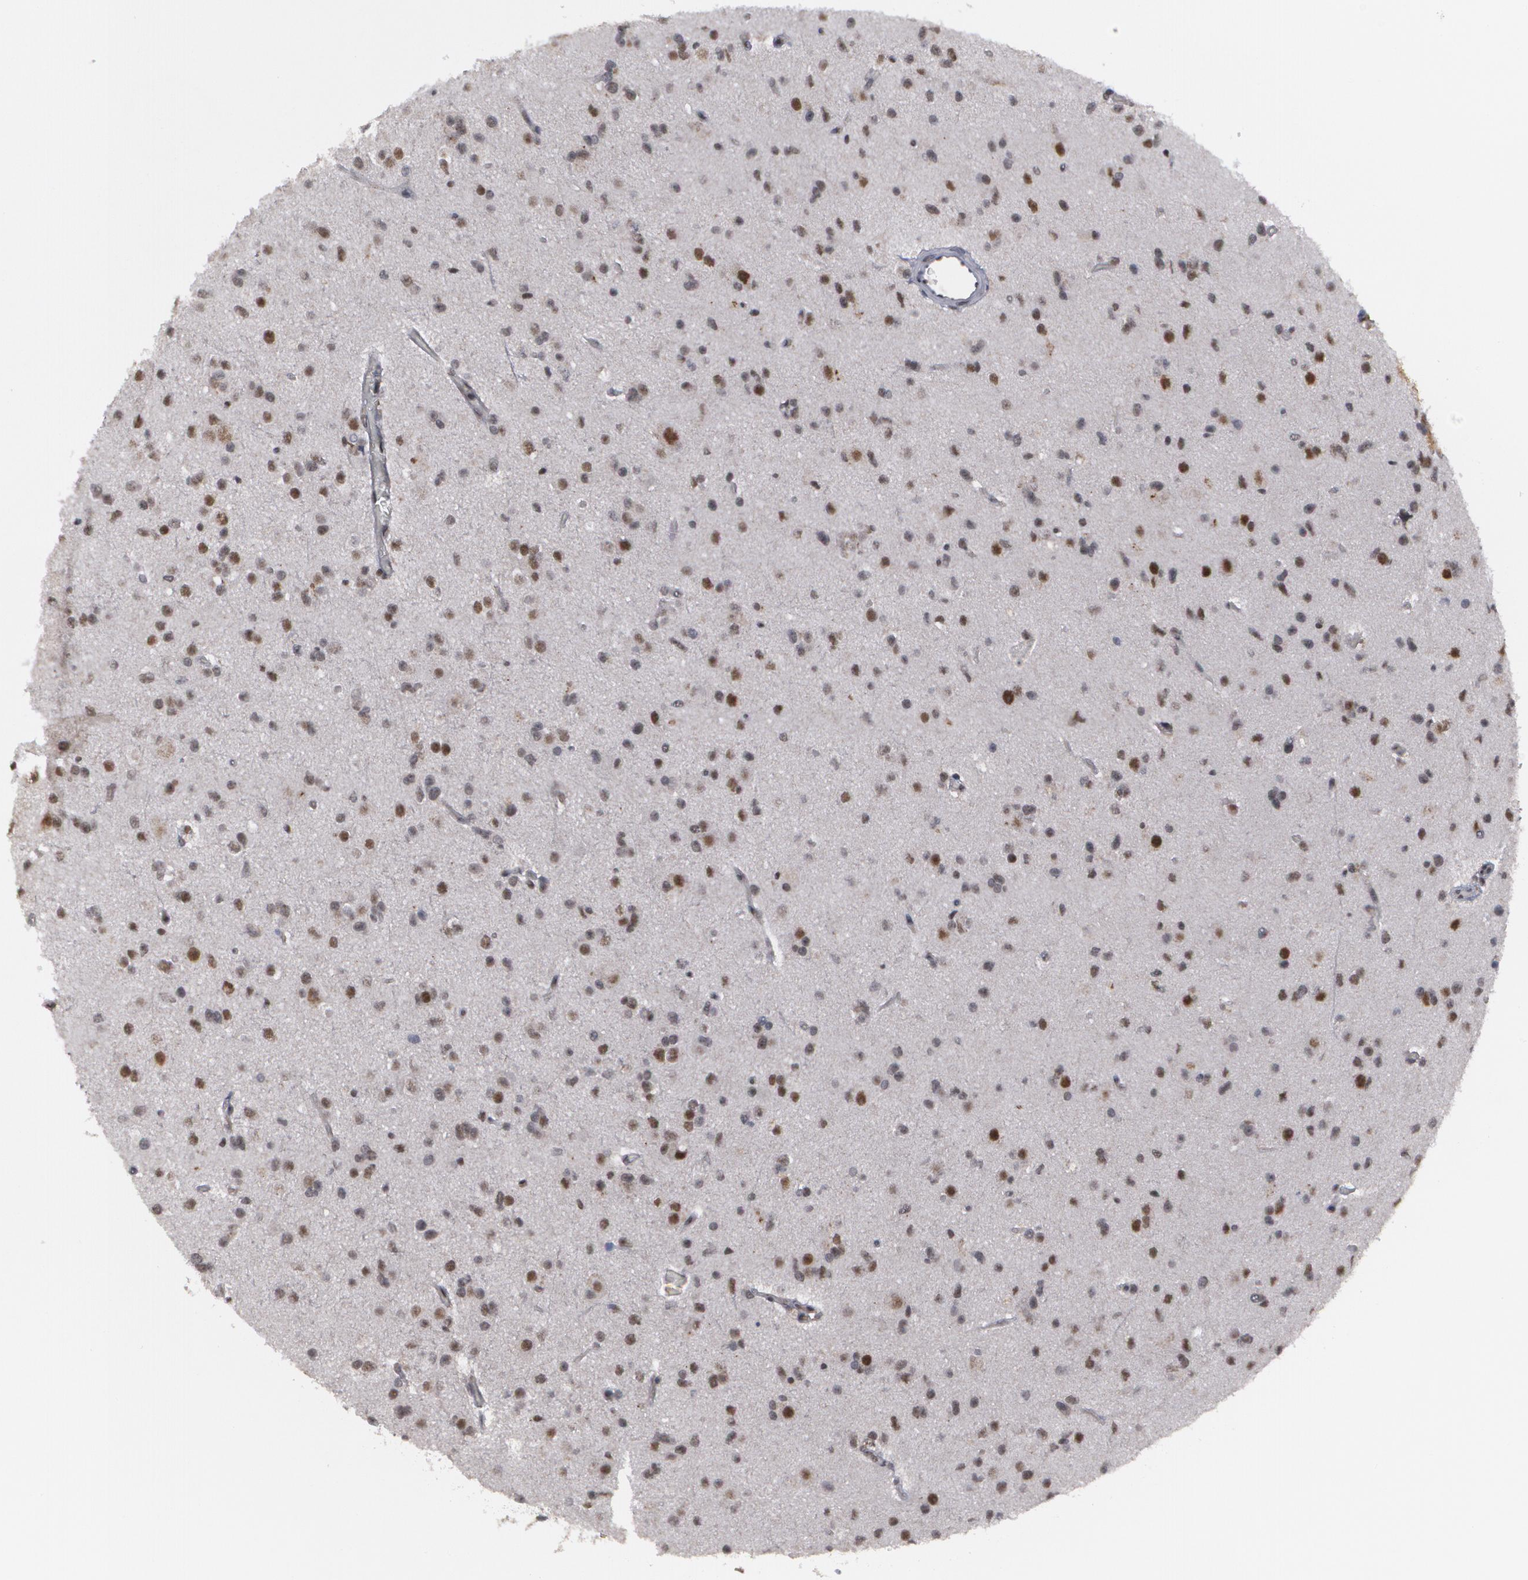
{"staining": {"intensity": "moderate", "quantity": ">75%", "location": "nuclear"}, "tissue": "glioma", "cell_type": "Tumor cells", "image_type": "cancer", "snomed": [{"axis": "morphology", "description": "Glioma, malignant, Low grade"}, {"axis": "topography", "description": "Brain"}], "caption": "Human glioma stained for a protein (brown) demonstrates moderate nuclear positive positivity in about >75% of tumor cells.", "gene": "INTS6", "patient": {"sex": "male", "age": 42}}